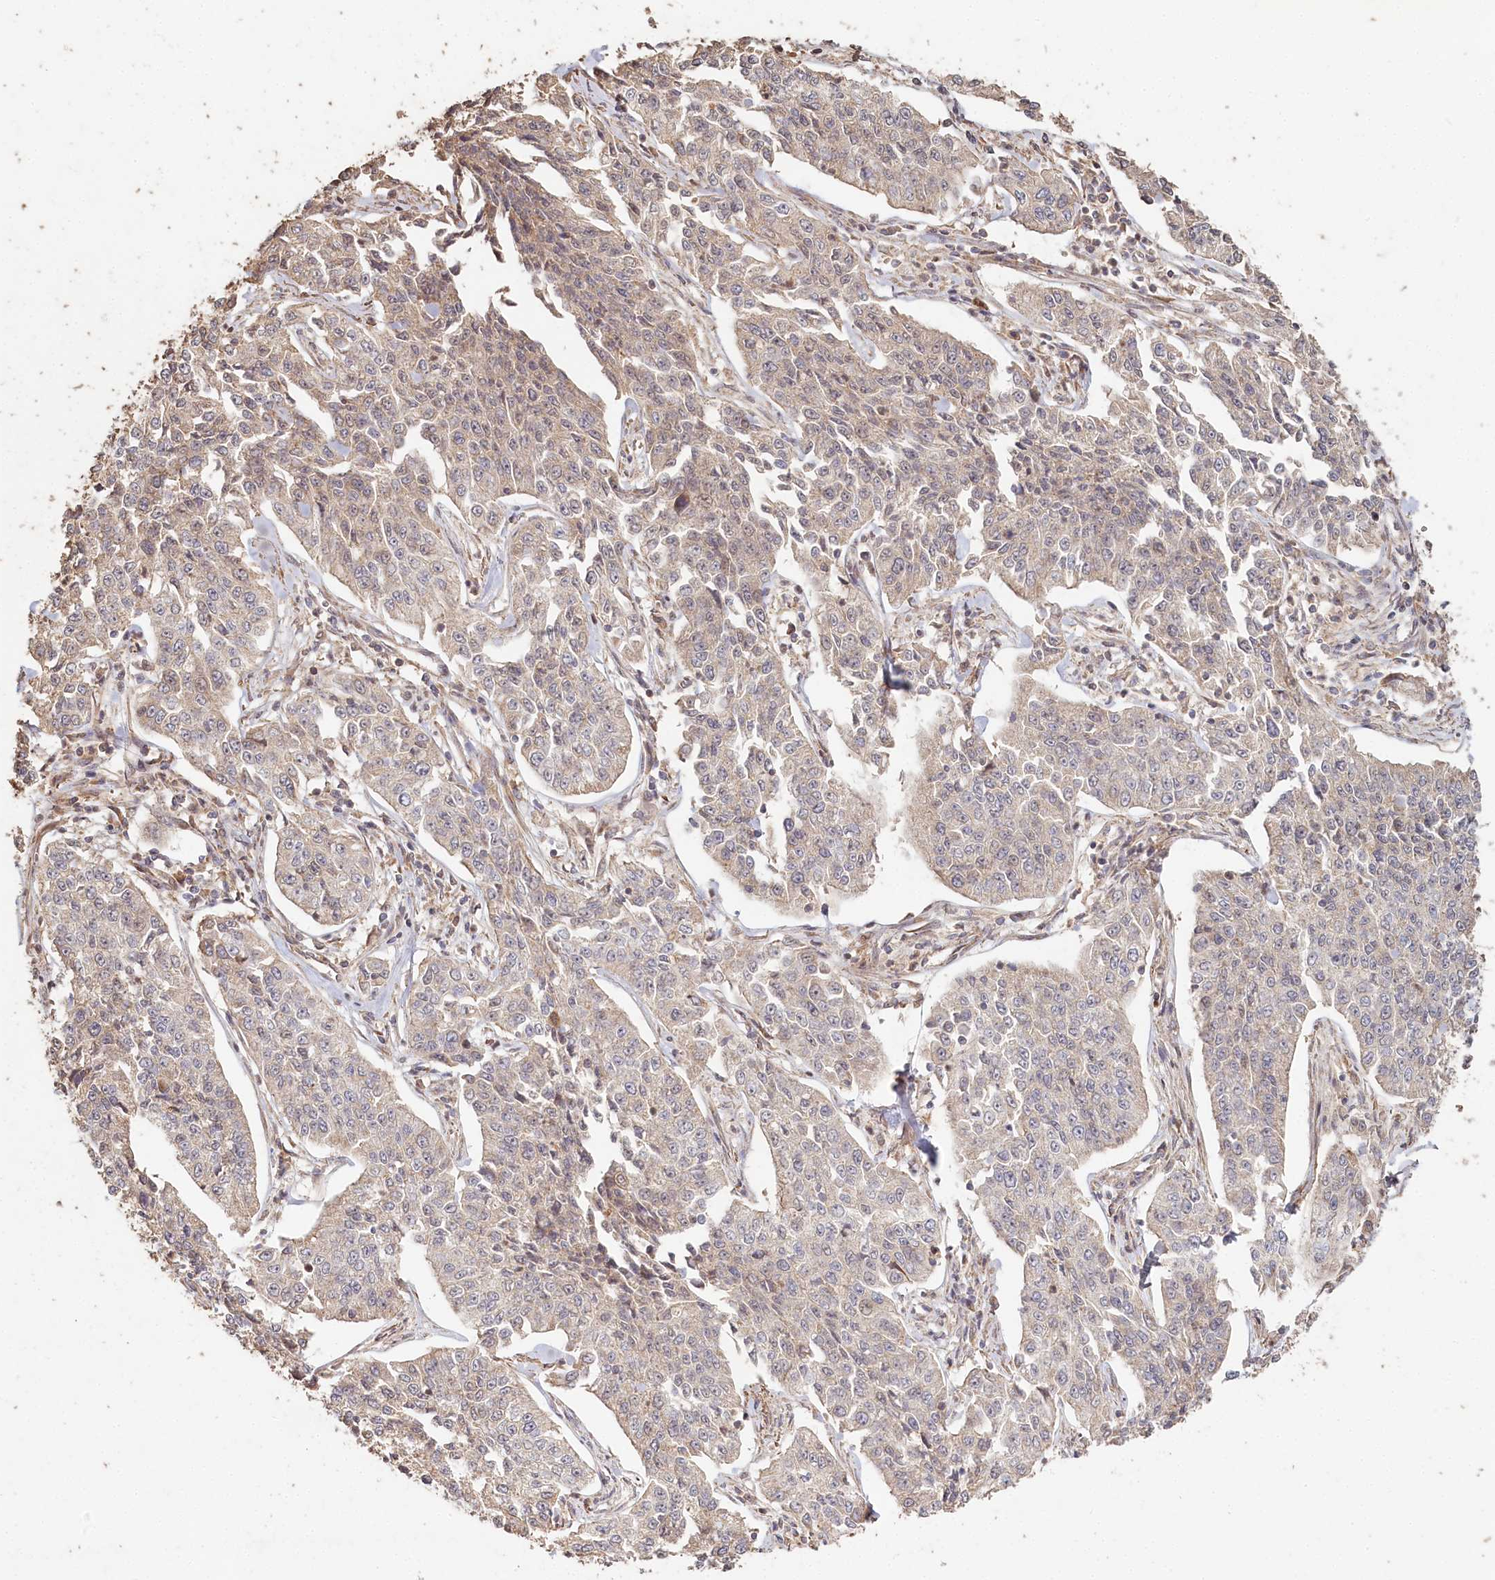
{"staining": {"intensity": "weak", "quantity": "<25%", "location": "cytoplasmic/membranous"}, "tissue": "cervical cancer", "cell_type": "Tumor cells", "image_type": "cancer", "snomed": [{"axis": "morphology", "description": "Squamous cell carcinoma, NOS"}, {"axis": "topography", "description": "Cervix"}], "caption": "This is an IHC photomicrograph of cervical cancer (squamous cell carcinoma). There is no expression in tumor cells.", "gene": "HAL", "patient": {"sex": "female", "age": 35}}